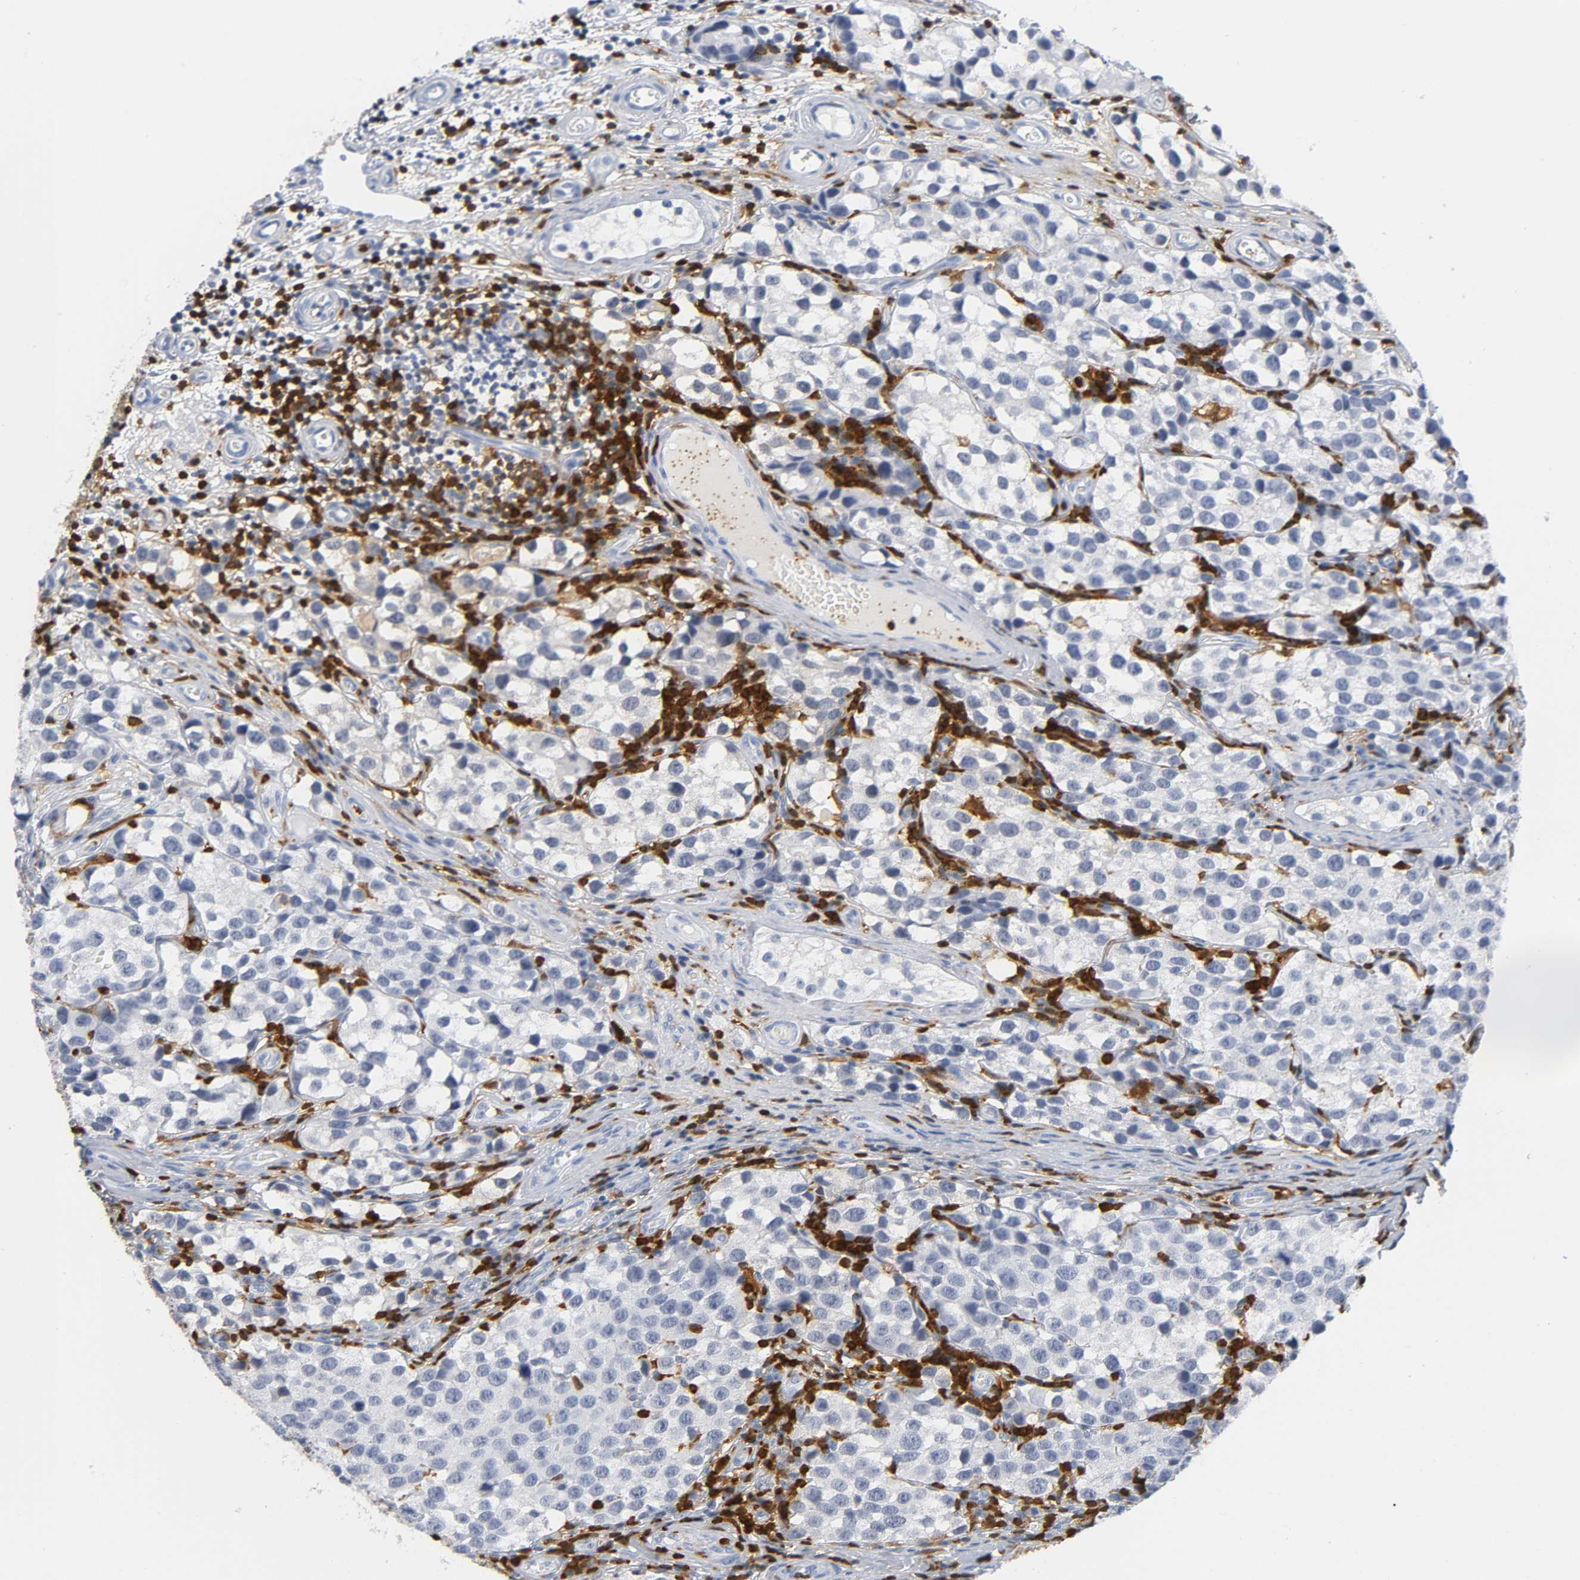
{"staining": {"intensity": "negative", "quantity": "none", "location": "none"}, "tissue": "testis cancer", "cell_type": "Tumor cells", "image_type": "cancer", "snomed": [{"axis": "morphology", "description": "Seminoma, NOS"}, {"axis": "topography", "description": "Testis"}], "caption": "The micrograph shows no significant staining in tumor cells of testis cancer (seminoma).", "gene": "DOK2", "patient": {"sex": "male", "age": 39}}